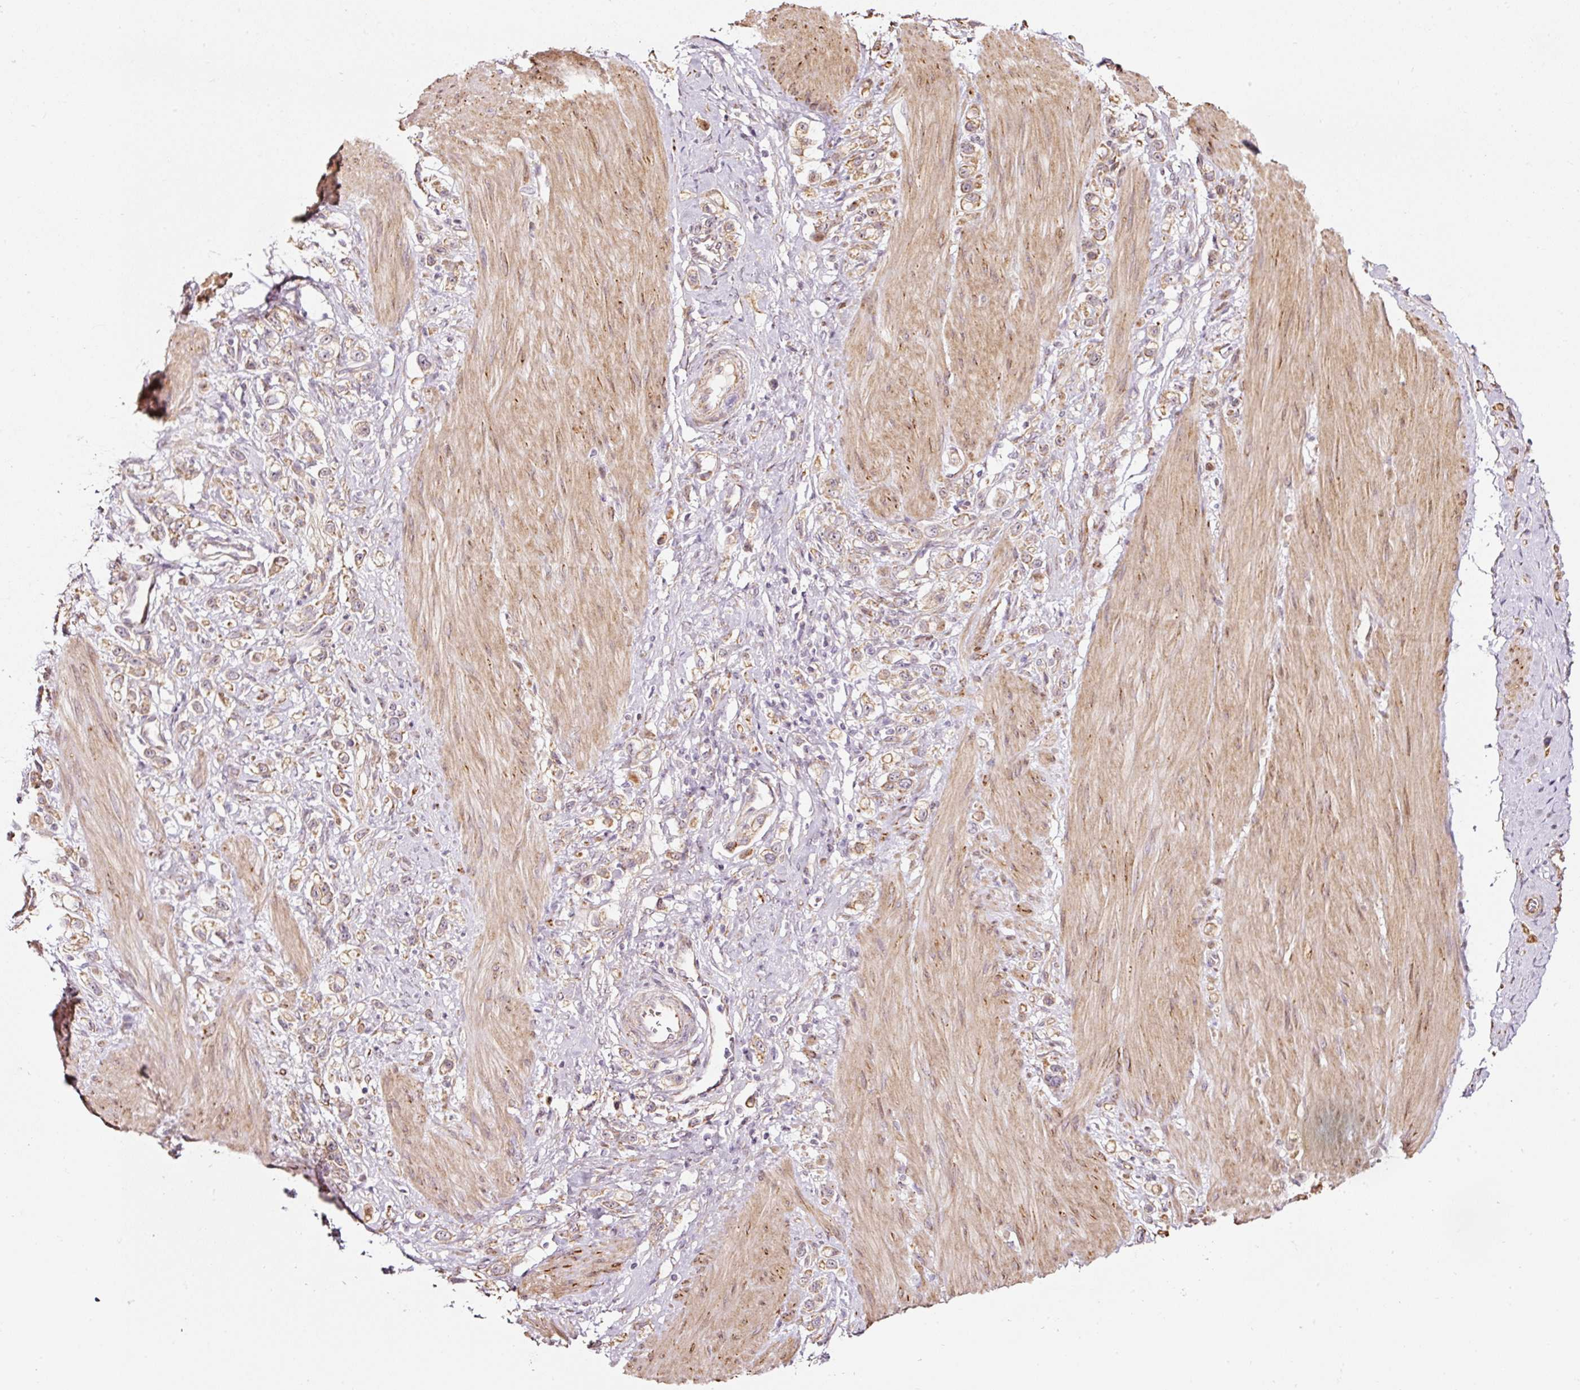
{"staining": {"intensity": "weak", "quantity": "<25%", "location": "cytoplasmic/membranous"}, "tissue": "stomach cancer", "cell_type": "Tumor cells", "image_type": "cancer", "snomed": [{"axis": "morphology", "description": "Adenocarcinoma, NOS"}, {"axis": "topography", "description": "Stomach"}], "caption": "Human stomach adenocarcinoma stained for a protein using IHC demonstrates no staining in tumor cells.", "gene": "ETF1", "patient": {"sex": "female", "age": 65}}